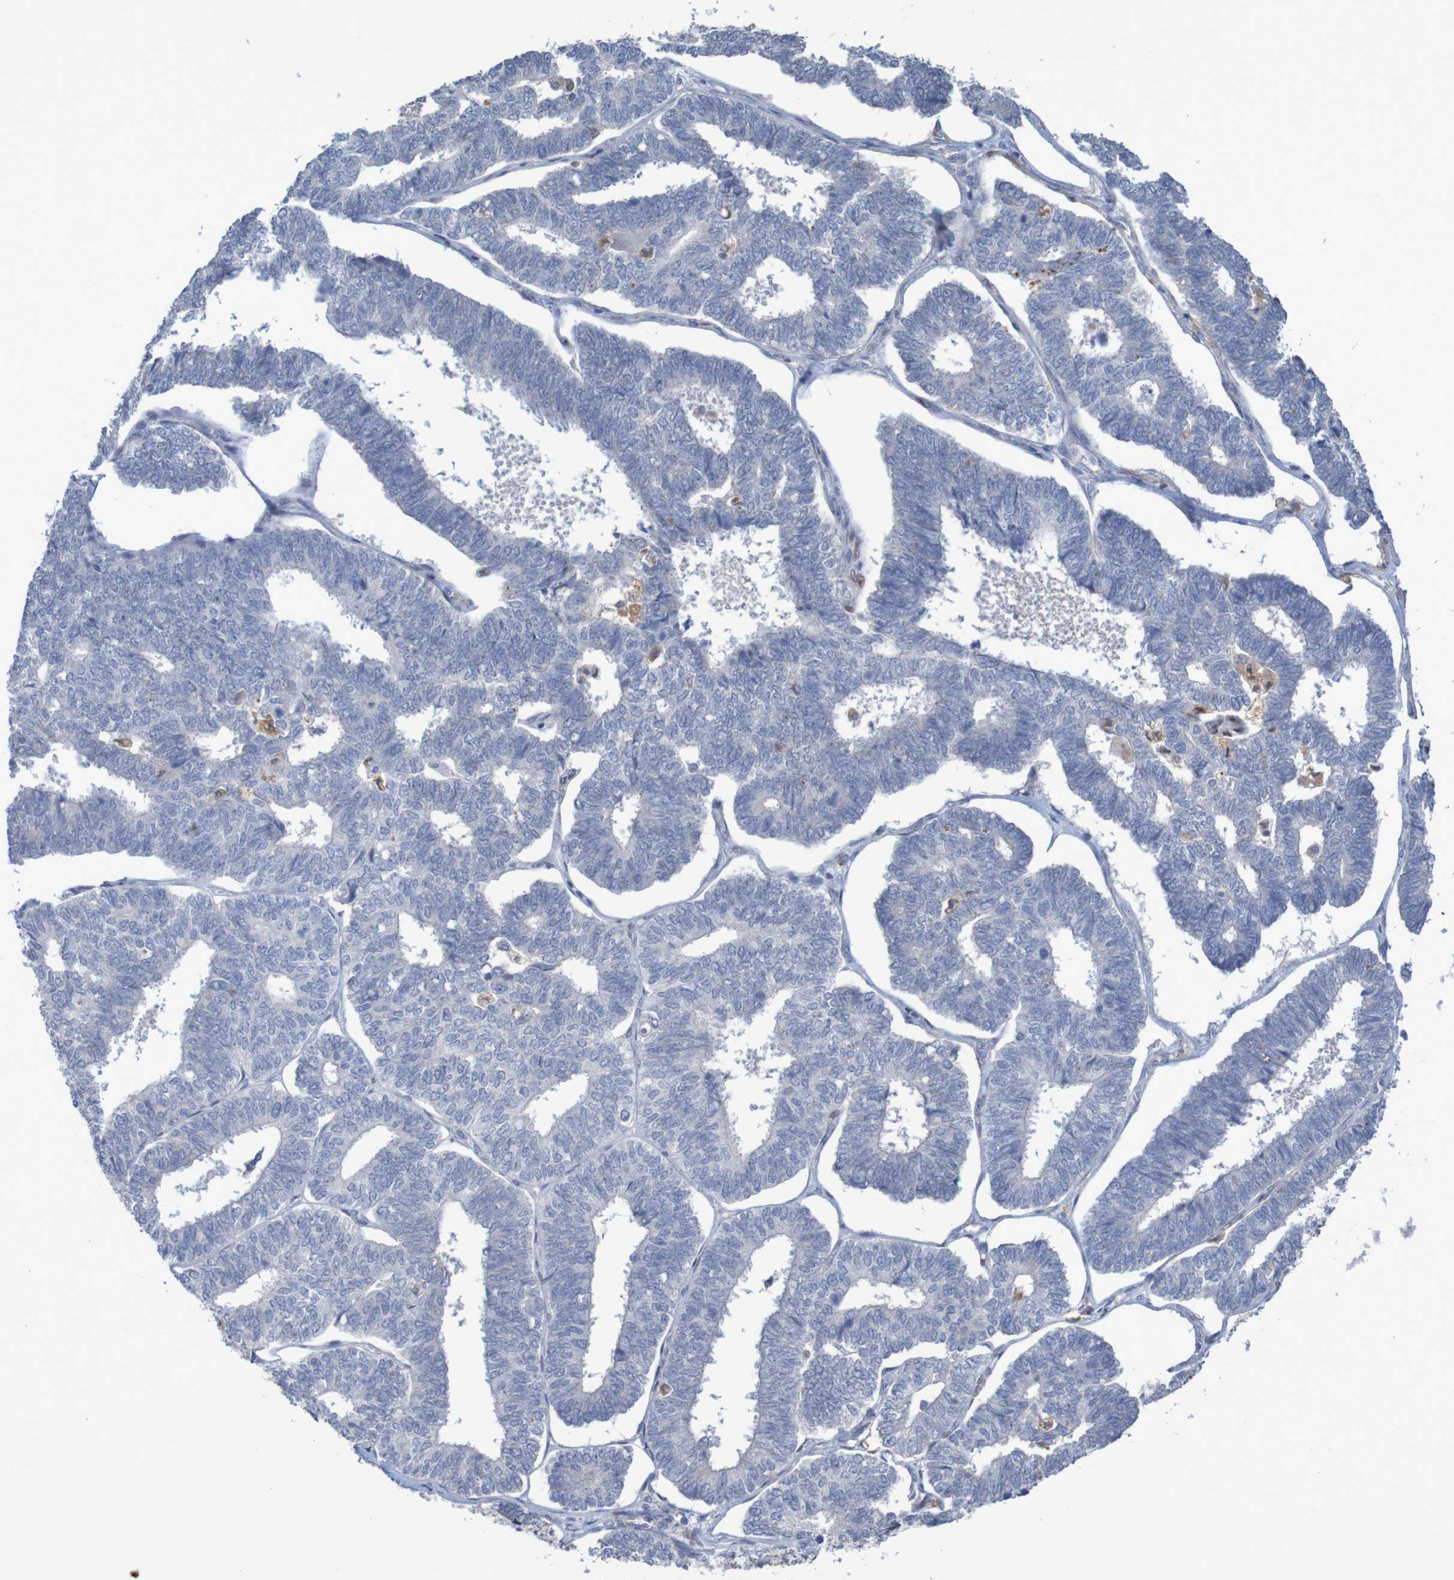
{"staining": {"intensity": "negative", "quantity": "none", "location": "none"}, "tissue": "endometrial cancer", "cell_type": "Tumor cells", "image_type": "cancer", "snomed": [{"axis": "morphology", "description": "Adenocarcinoma, NOS"}, {"axis": "topography", "description": "Endometrium"}], "caption": "Tumor cells are negative for protein expression in human adenocarcinoma (endometrial).", "gene": "FBP2", "patient": {"sex": "female", "age": 70}}